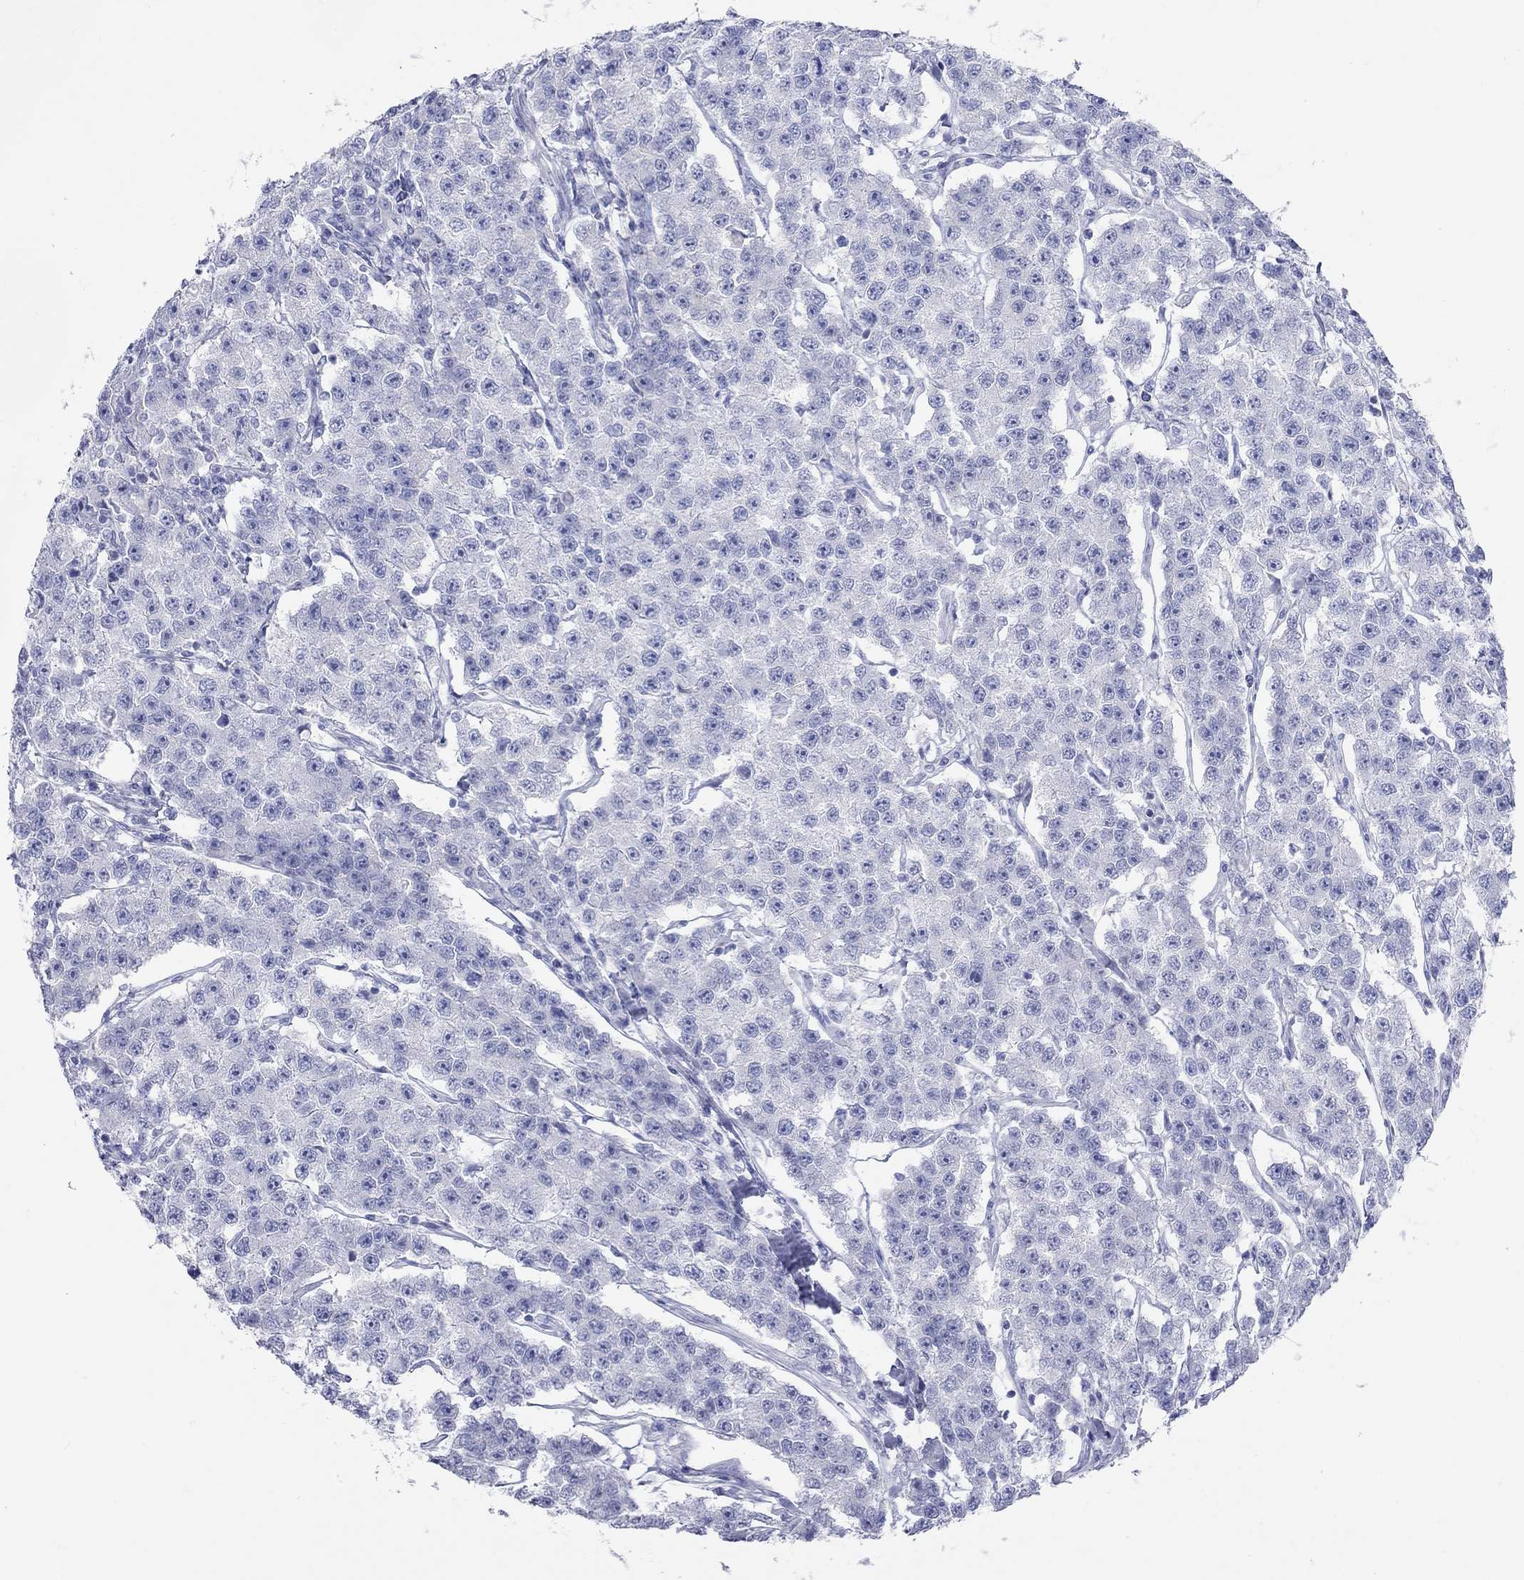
{"staining": {"intensity": "negative", "quantity": "none", "location": "none"}, "tissue": "testis cancer", "cell_type": "Tumor cells", "image_type": "cancer", "snomed": [{"axis": "morphology", "description": "Seminoma, NOS"}, {"axis": "topography", "description": "Testis"}], "caption": "Tumor cells show no significant staining in seminoma (testis).", "gene": "SPATA9", "patient": {"sex": "male", "age": 59}}